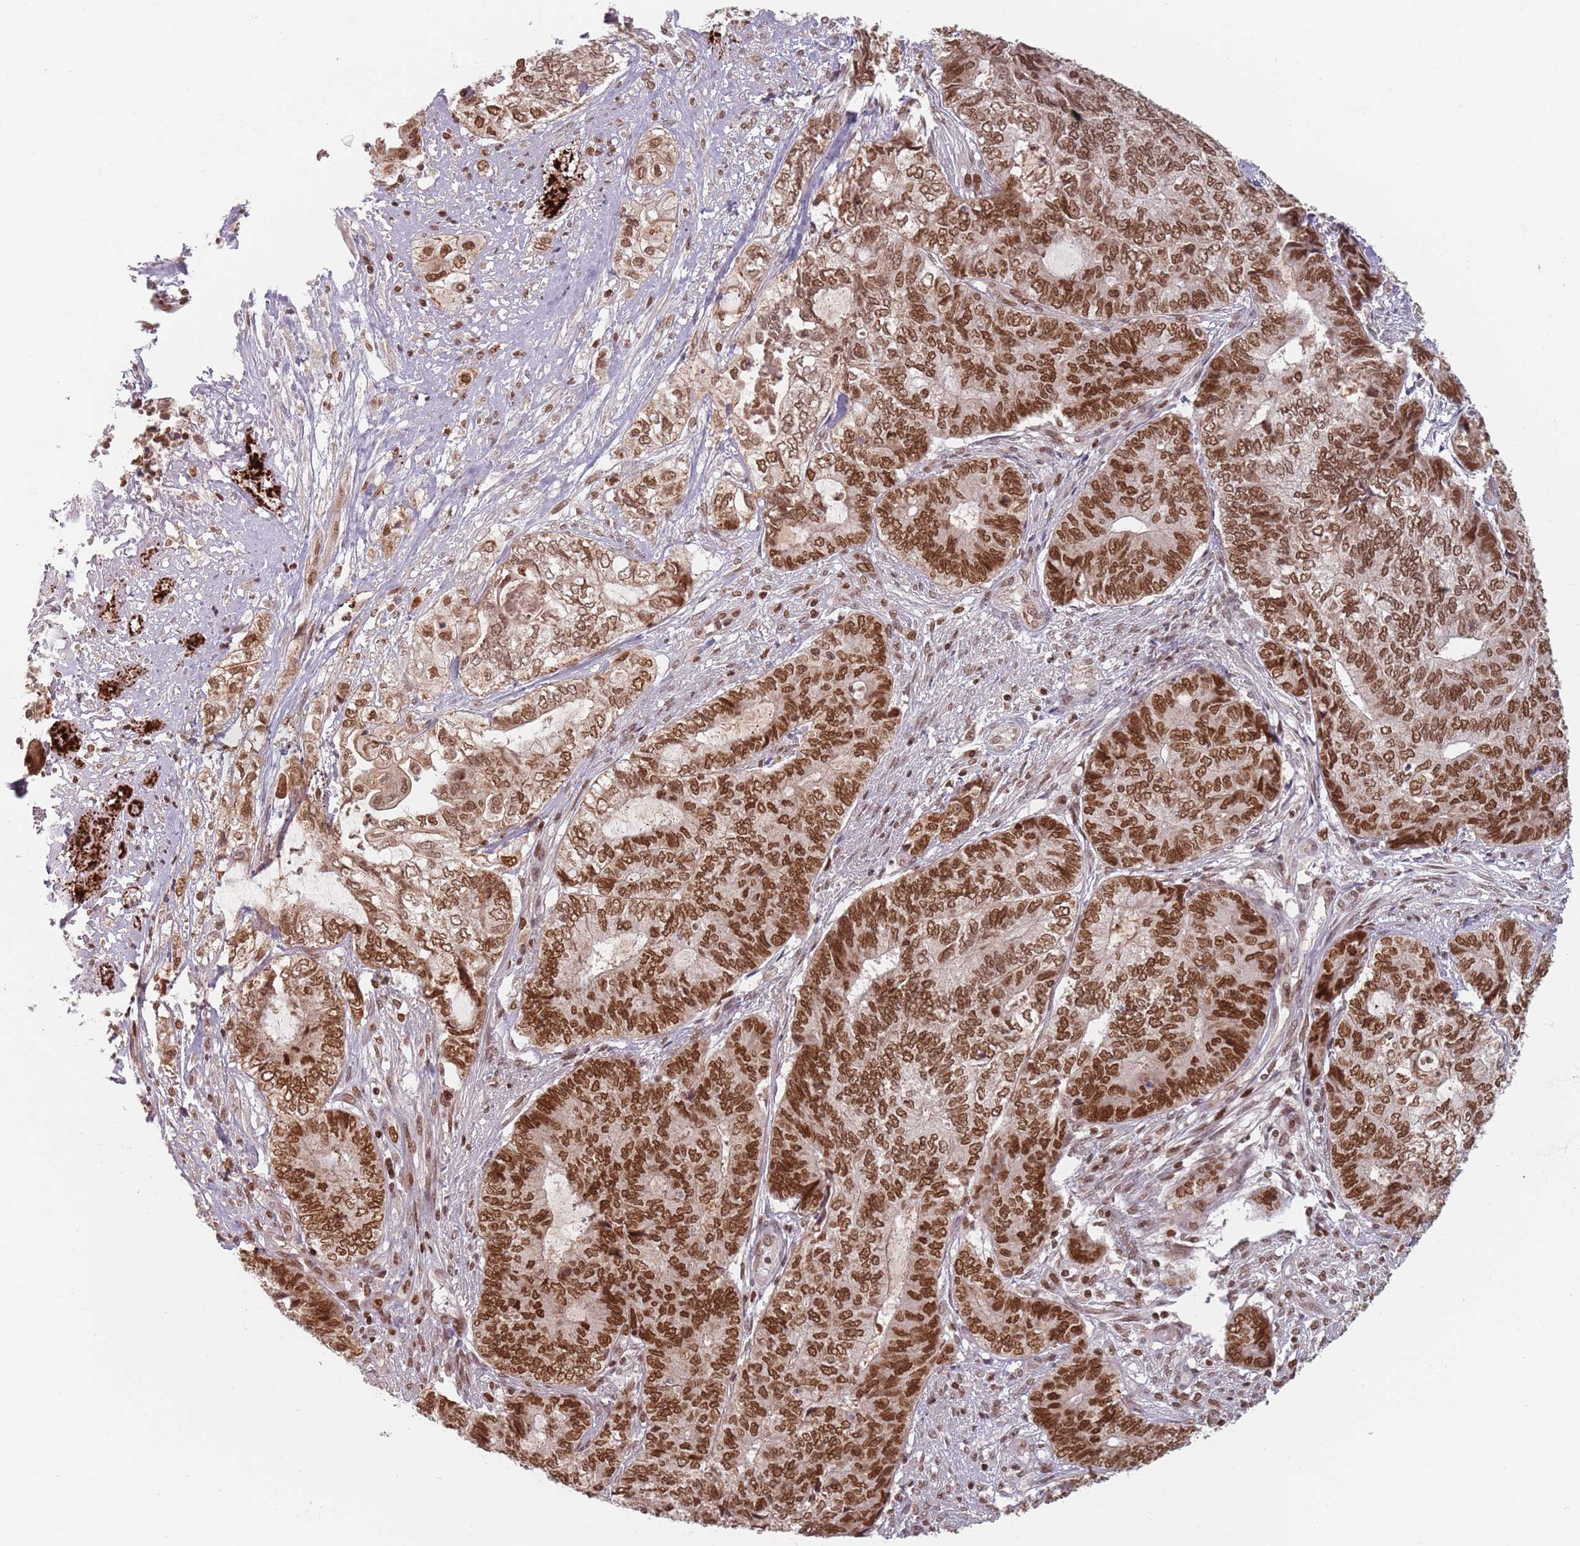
{"staining": {"intensity": "strong", "quantity": ">75%", "location": "nuclear"}, "tissue": "endometrial cancer", "cell_type": "Tumor cells", "image_type": "cancer", "snomed": [{"axis": "morphology", "description": "Adenocarcinoma, NOS"}, {"axis": "topography", "description": "Uterus"}, {"axis": "topography", "description": "Endometrium"}], "caption": "This is a micrograph of immunohistochemistry (IHC) staining of endometrial cancer (adenocarcinoma), which shows strong expression in the nuclear of tumor cells.", "gene": "NUP50", "patient": {"sex": "female", "age": 70}}